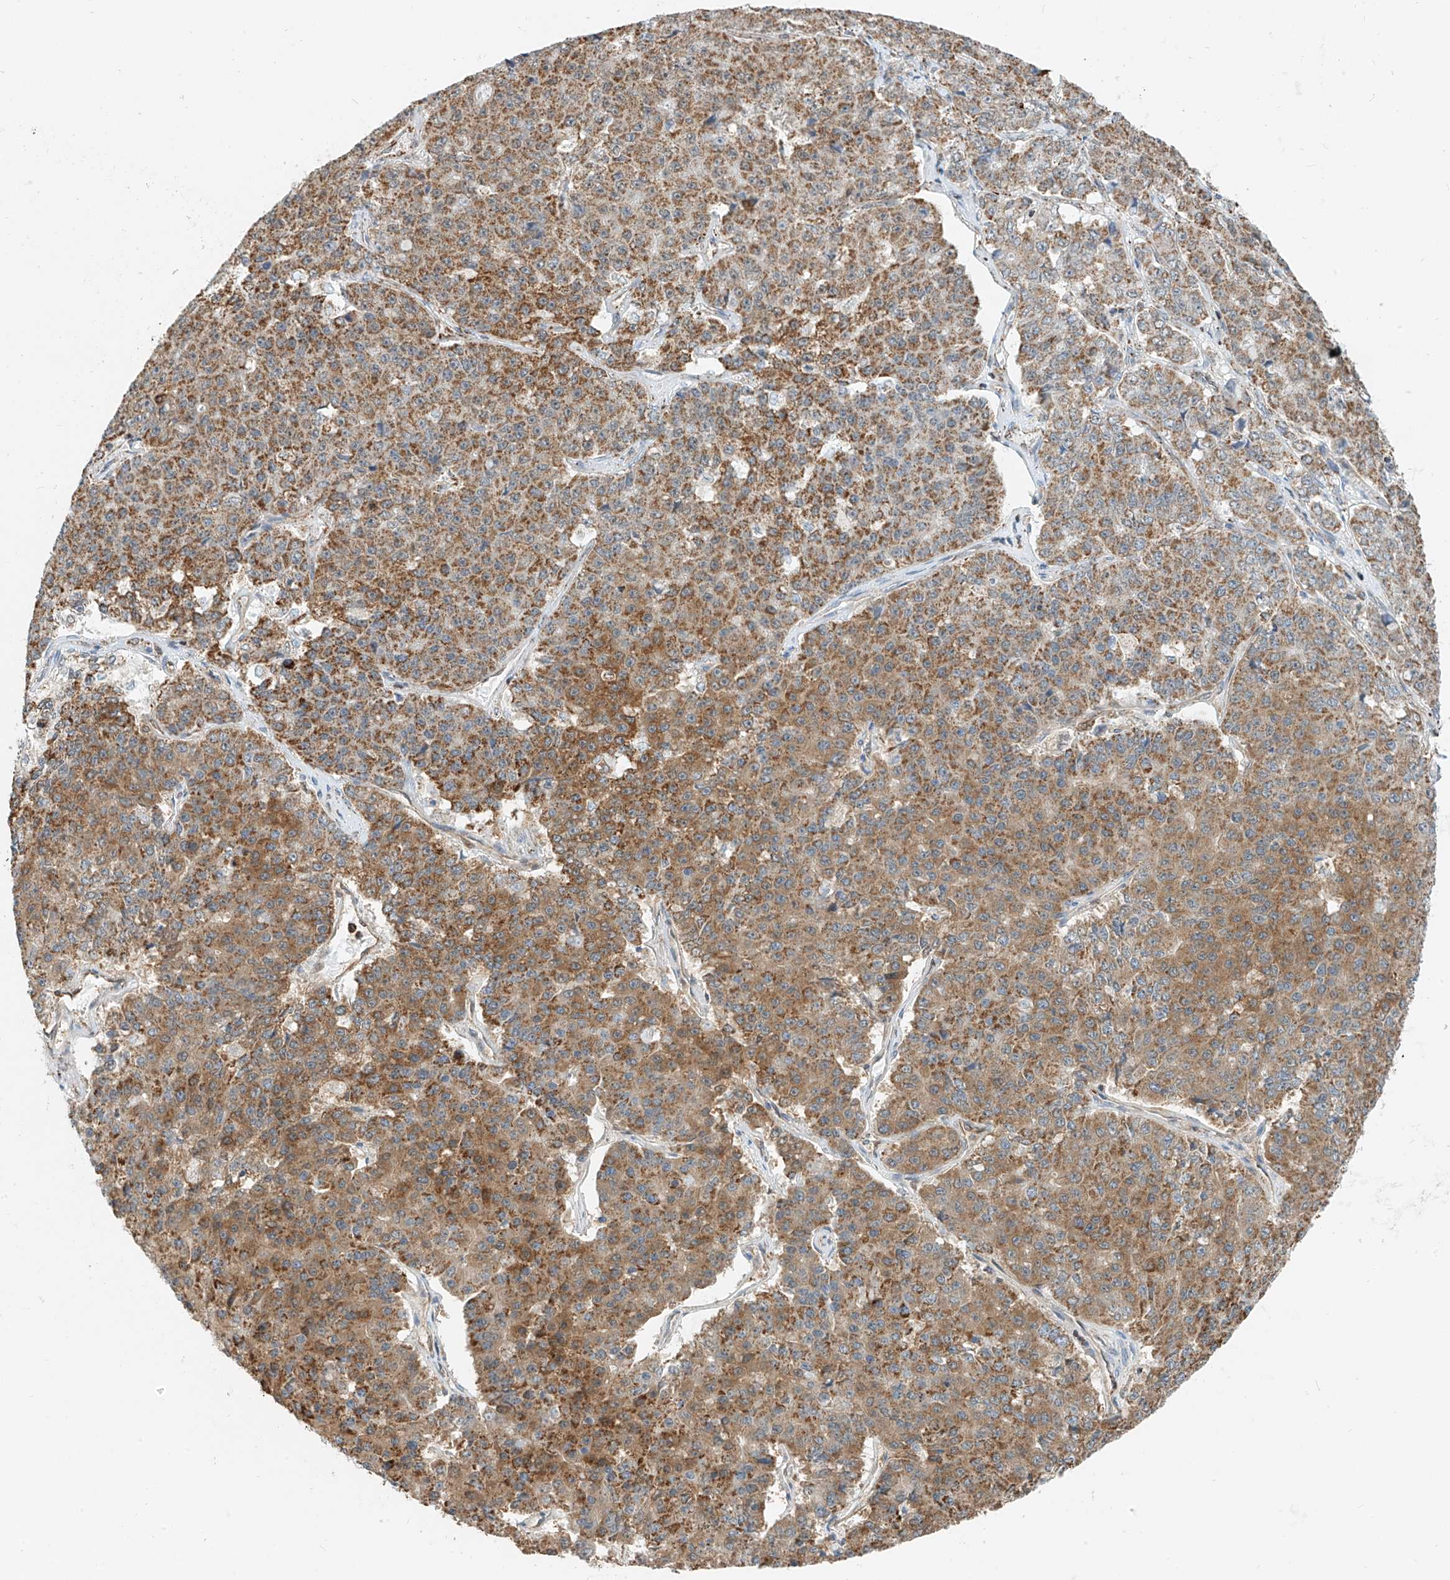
{"staining": {"intensity": "moderate", "quantity": ">75%", "location": "cytoplasmic/membranous"}, "tissue": "pancreatic cancer", "cell_type": "Tumor cells", "image_type": "cancer", "snomed": [{"axis": "morphology", "description": "Adenocarcinoma, NOS"}, {"axis": "topography", "description": "Pancreas"}], "caption": "Human pancreatic cancer (adenocarcinoma) stained for a protein (brown) reveals moderate cytoplasmic/membranous positive expression in about >75% of tumor cells.", "gene": "PPA2", "patient": {"sex": "male", "age": 50}}